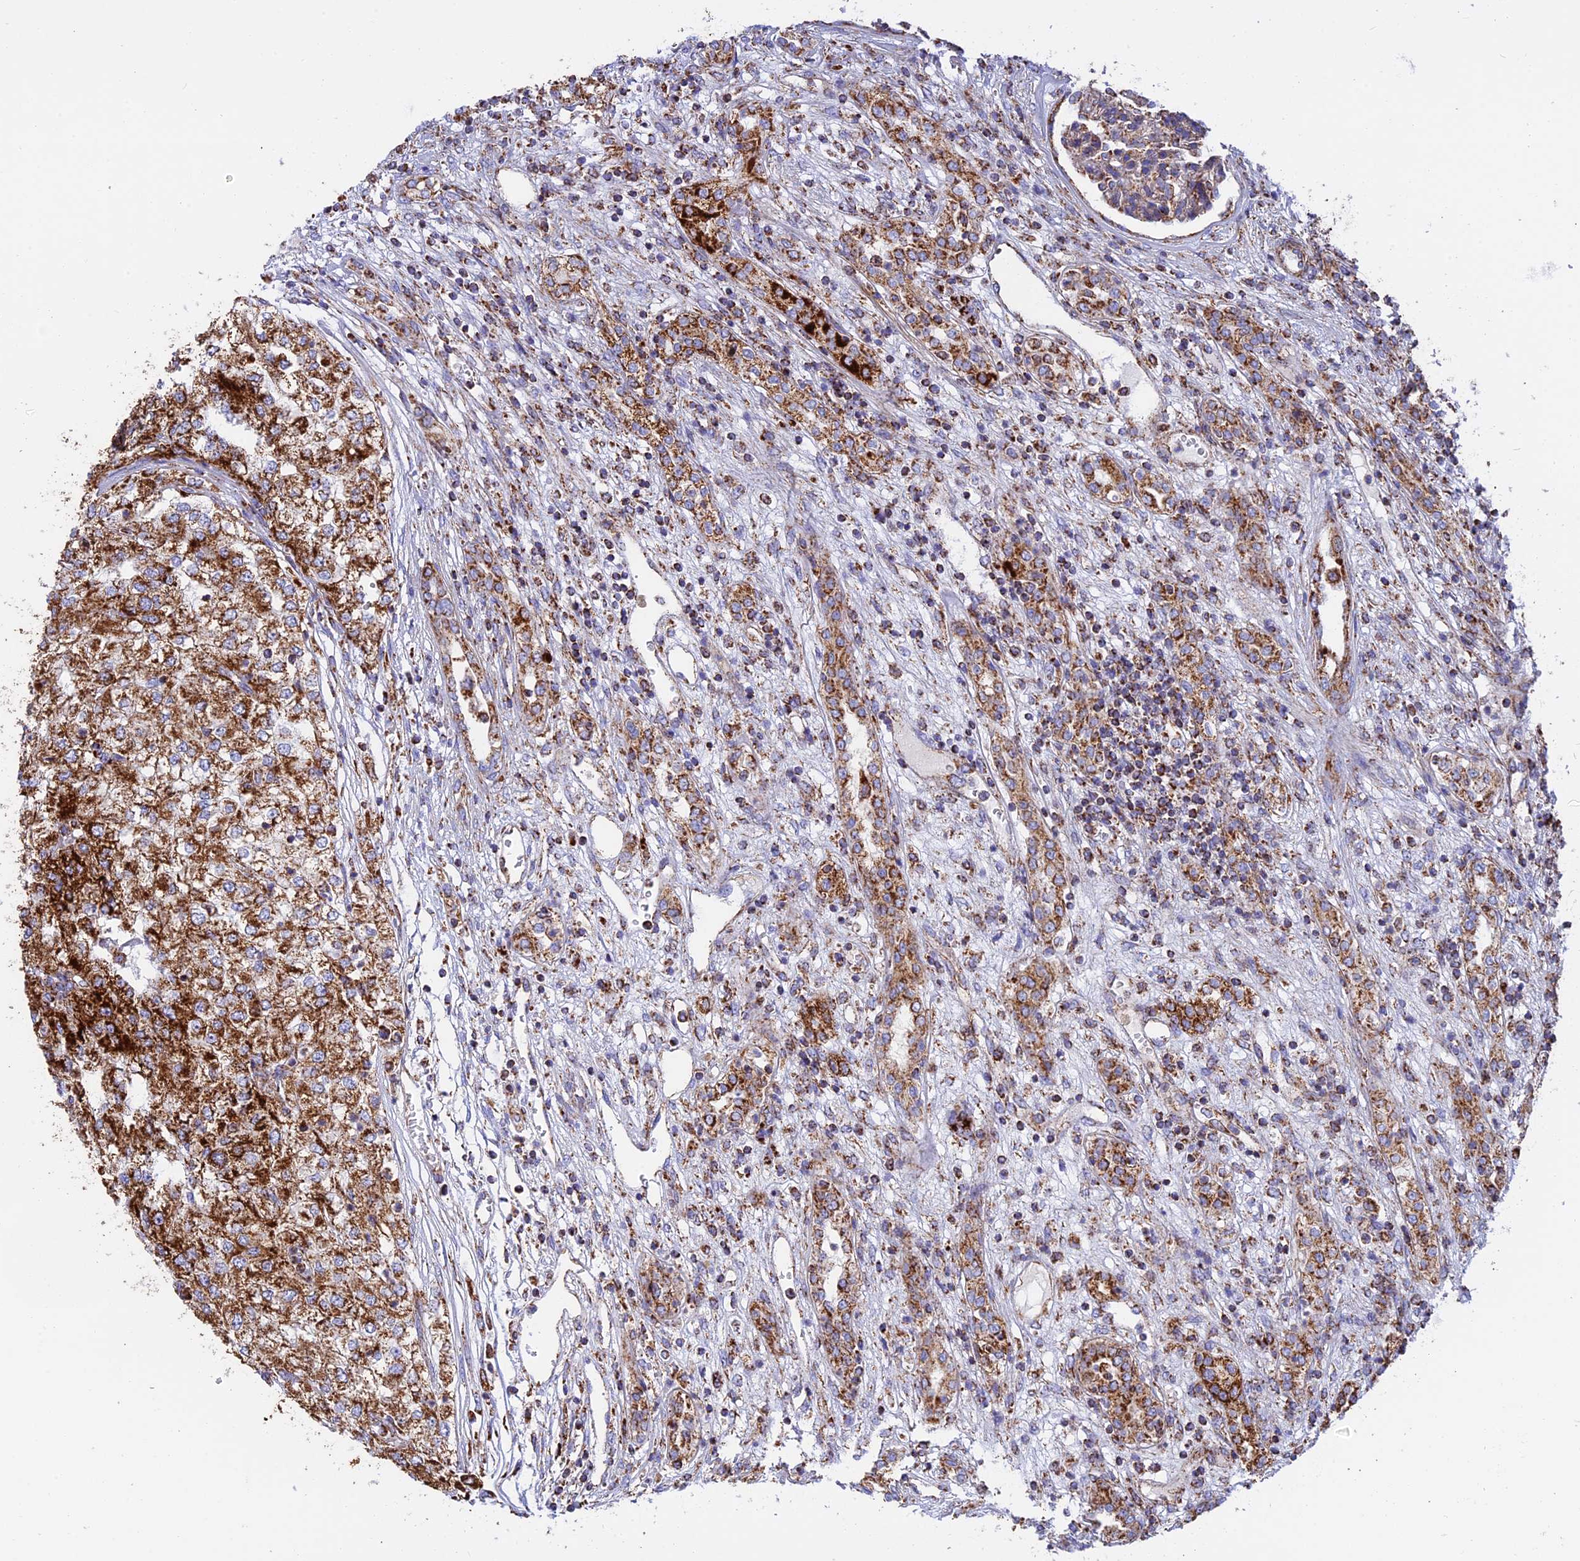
{"staining": {"intensity": "strong", "quantity": ">75%", "location": "cytoplasmic/membranous"}, "tissue": "renal cancer", "cell_type": "Tumor cells", "image_type": "cancer", "snomed": [{"axis": "morphology", "description": "Adenocarcinoma, NOS"}, {"axis": "topography", "description": "Kidney"}], "caption": "Immunohistochemistry staining of adenocarcinoma (renal), which shows high levels of strong cytoplasmic/membranous expression in about >75% of tumor cells indicating strong cytoplasmic/membranous protein staining. The staining was performed using DAB (brown) for protein detection and nuclei were counterstained in hematoxylin (blue).", "gene": "UQCRB", "patient": {"sex": "female", "age": 54}}